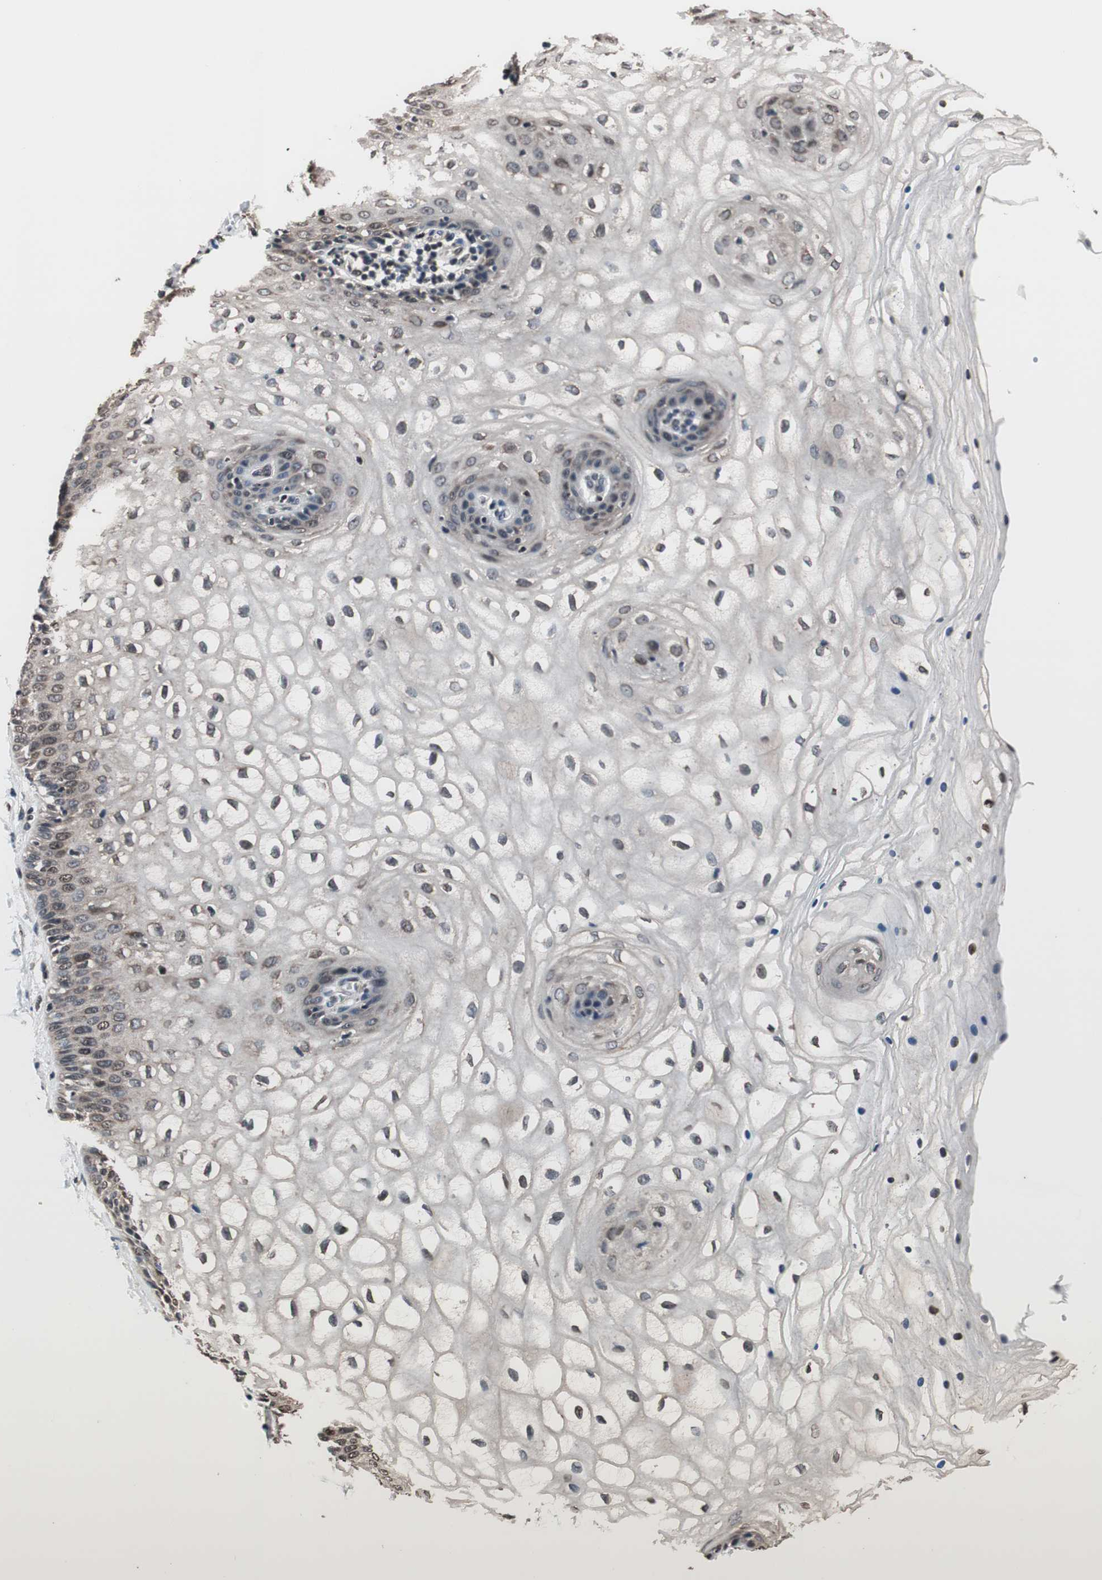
{"staining": {"intensity": "weak", "quantity": ">75%", "location": "nuclear"}, "tissue": "vagina", "cell_type": "Squamous epithelial cells", "image_type": "normal", "snomed": [{"axis": "morphology", "description": "Normal tissue, NOS"}, {"axis": "topography", "description": "Vagina"}], "caption": "Brown immunohistochemical staining in unremarkable vagina reveals weak nuclear expression in about >75% of squamous epithelial cells.", "gene": "RFC1", "patient": {"sex": "female", "age": 34}}